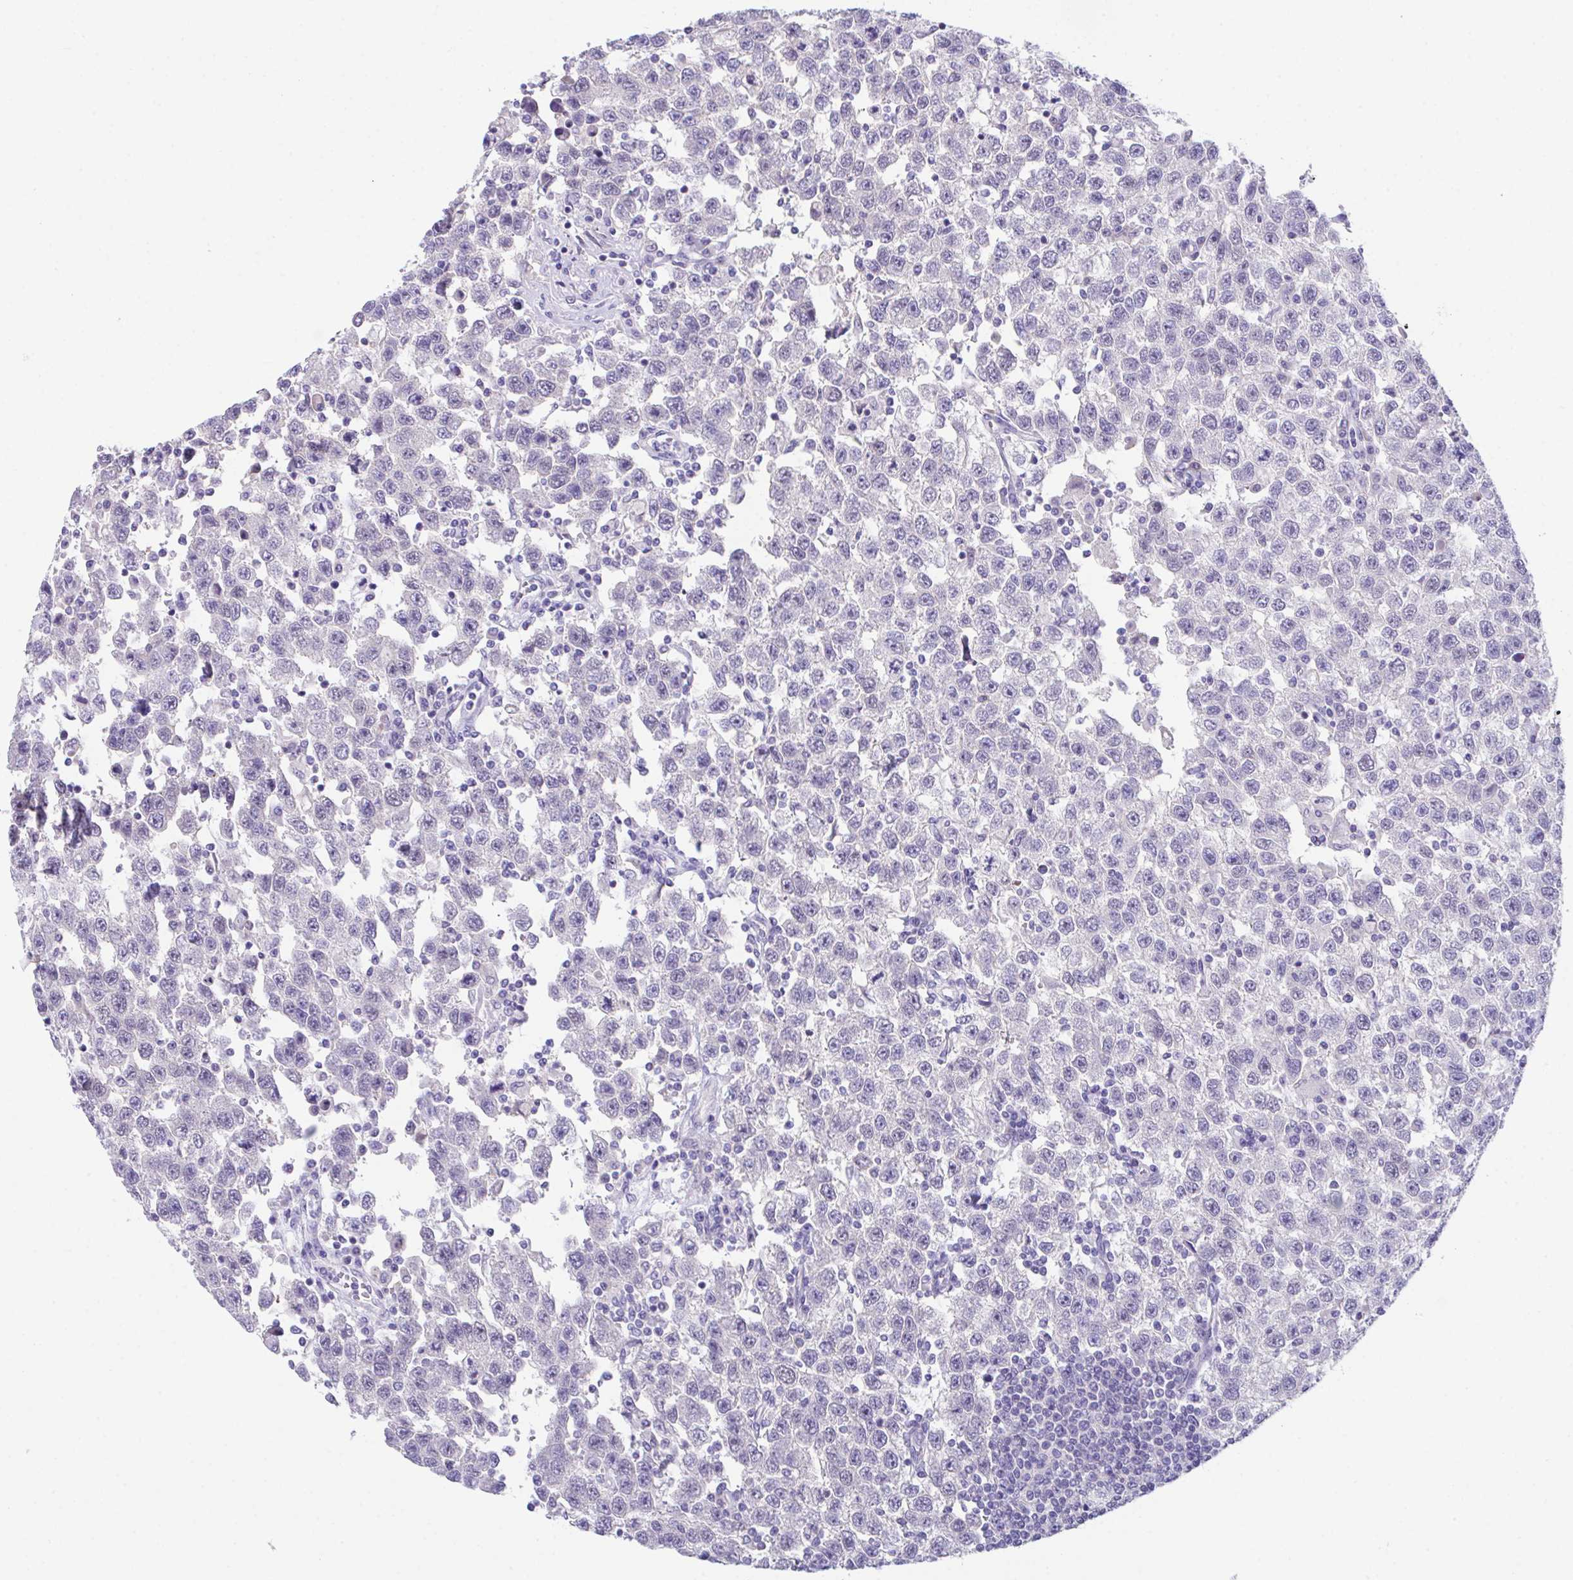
{"staining": {"intensity": "negative", "quantity": "none", "location": "none"}, "tissue": "testis cancer", "cell_type": "Tumor cells", "image_type": "cancer", "snomed": [{"axis": "morphology", "description": "Seminoma, NOS"}, {"axis": "topography", "description": "Testis"}], "caption": "Human testis seminoma stained for a protein using immunohistochemistry (IHC) exhibits no staining in tumor cells.", "gene": "HACD4", "patient": {"sex": "male", "age": 41}}